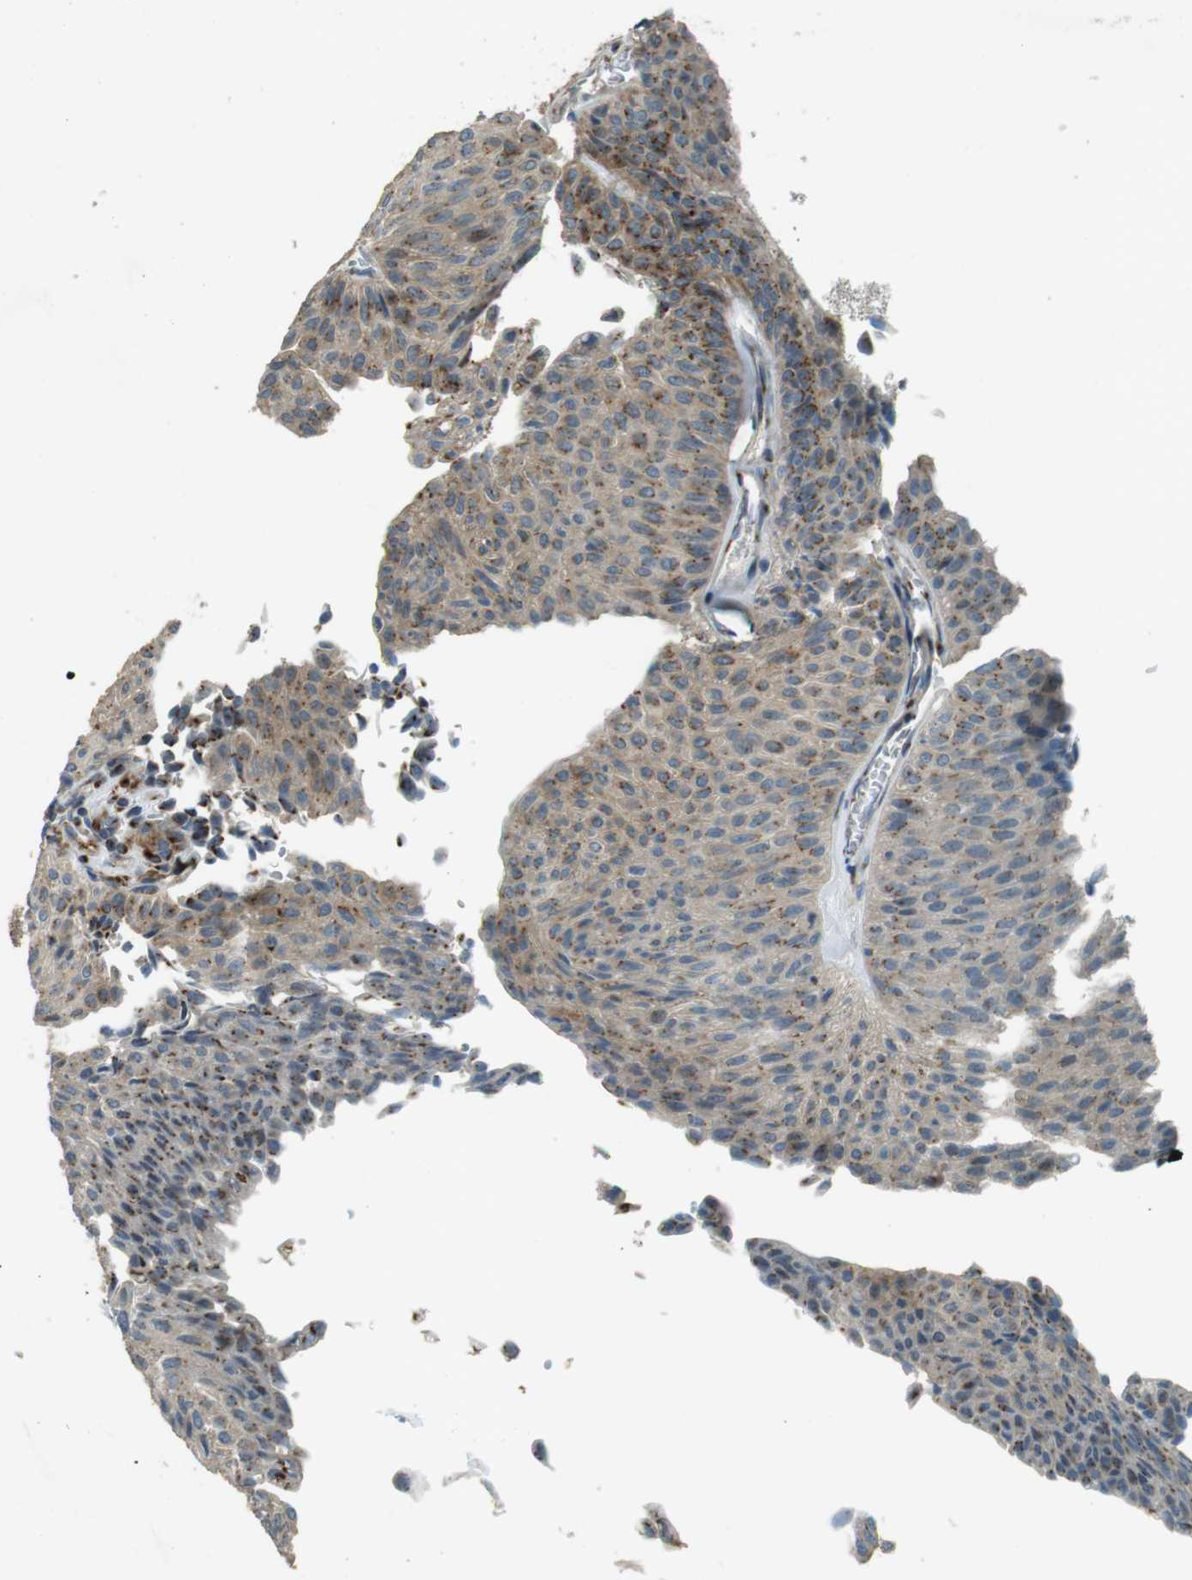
{"staining": {"intensity": "weak", "quantity": ">75%", "location": "cytoplasmic/membranous"}, "tissue": "urothelial cancer", "cell_type": "Tumor cells", "image_type": "cancer", "snomed": [{"axis": "morphology", "description": "Urothelial carcinoma, Low grade"}, {"axis": "topography", "description": "Urinary bladder"}], "caption": "Immunohistochemical staining of urothelial cancer reveals low levels of weak cytoplasmic/membranous expression in about >75% of tumor cells.", "gene": "TMEM115", "patient": {"sex": "male", "age": 78}}